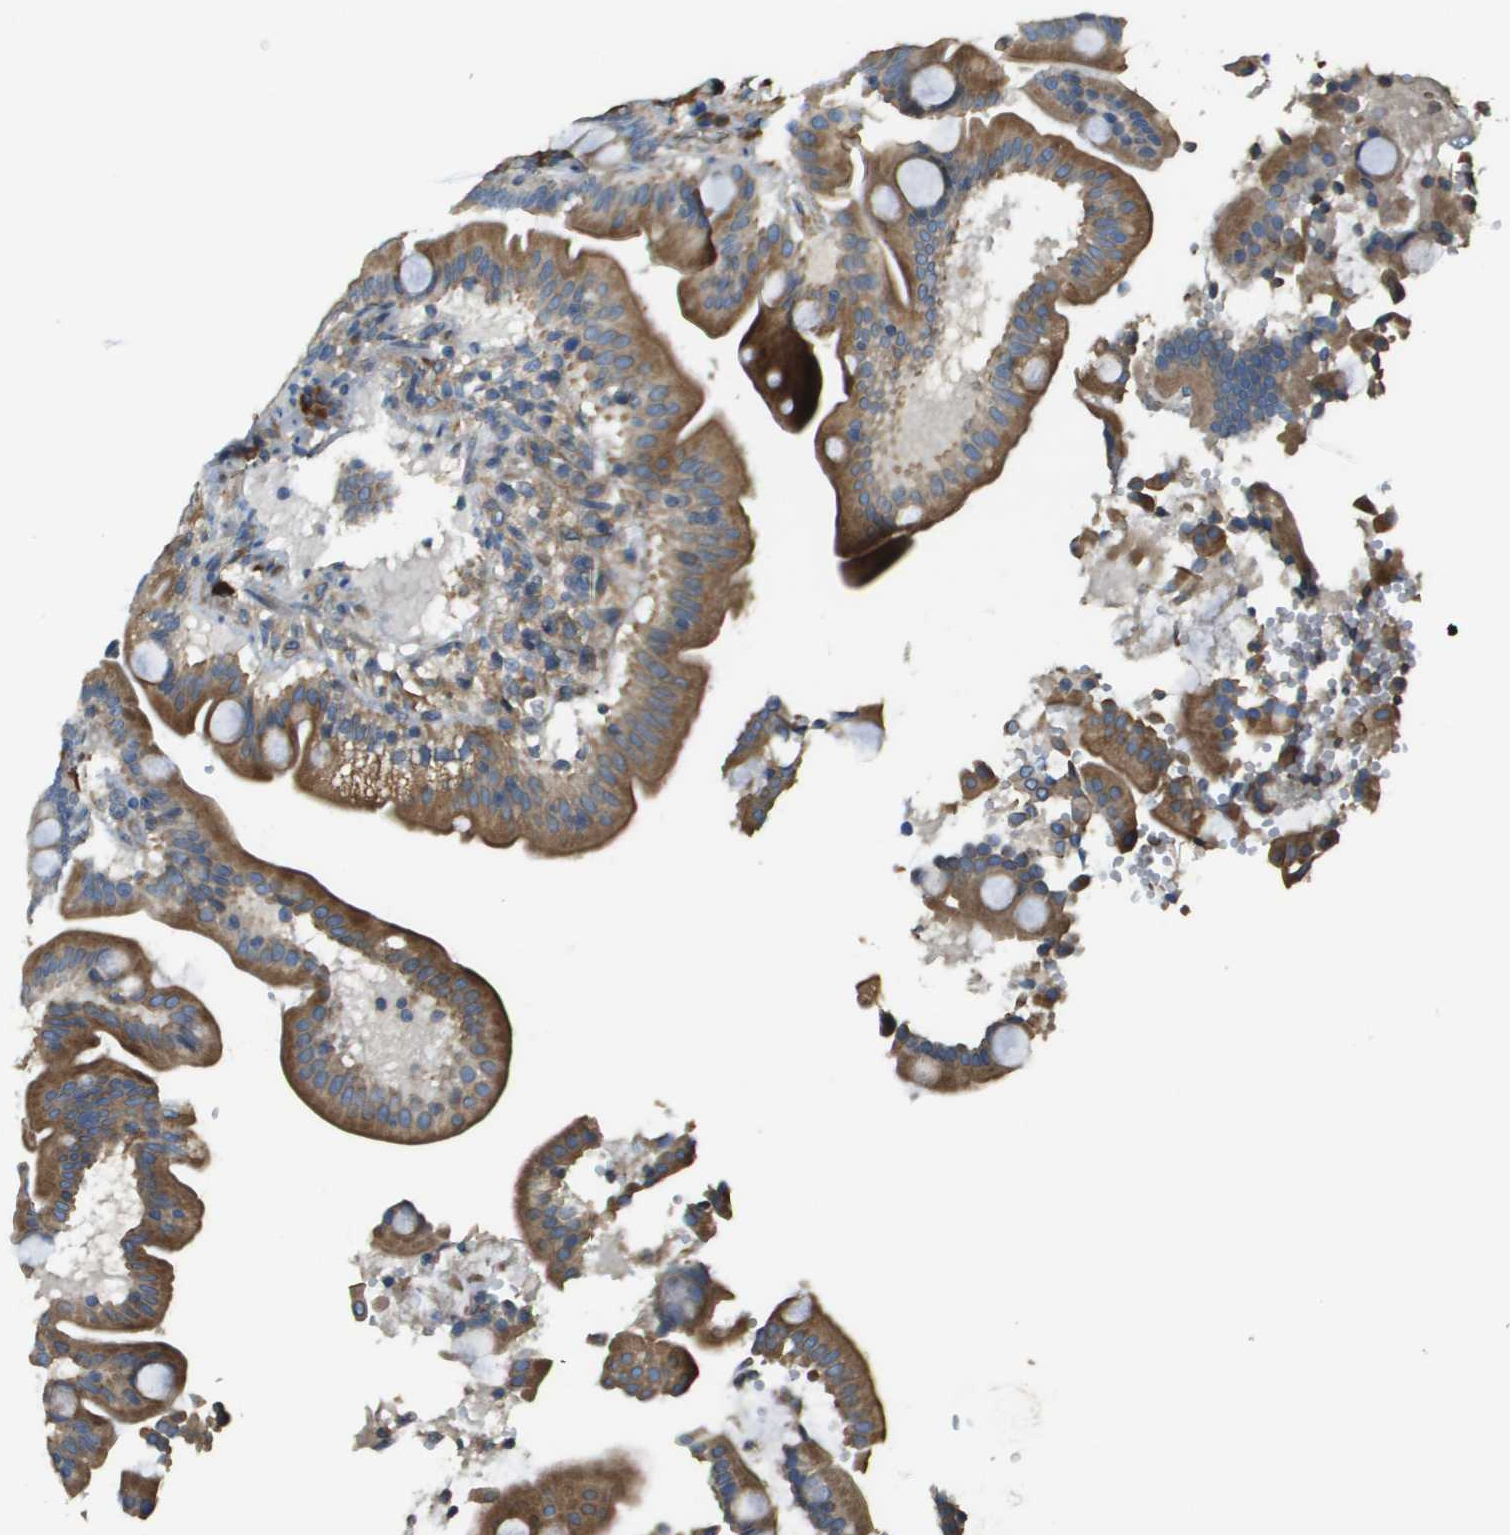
{"staining": {"intensity": "moderate", "quantity": ">75%", "location": "cytoplasmic/membranous"}, "tissue": "duodenum", "cell_type": "Glandular cells", "image_type": "normal", "snomed": [{"axis": "morphology", "description": "Normal tissue, NOS"}, {"axis": "topography", "description": "Duodenum"}], "caption": "IHC of benign duodenum reveals medium levels of moderate cytoplasmic/membranous expression in about >75% of glandular cells. (brown staining indicates protein expression, while blue staining denotes nuclei).", "gene": "DNAJB11", "patient": {"sex": "male", "age": 54}}